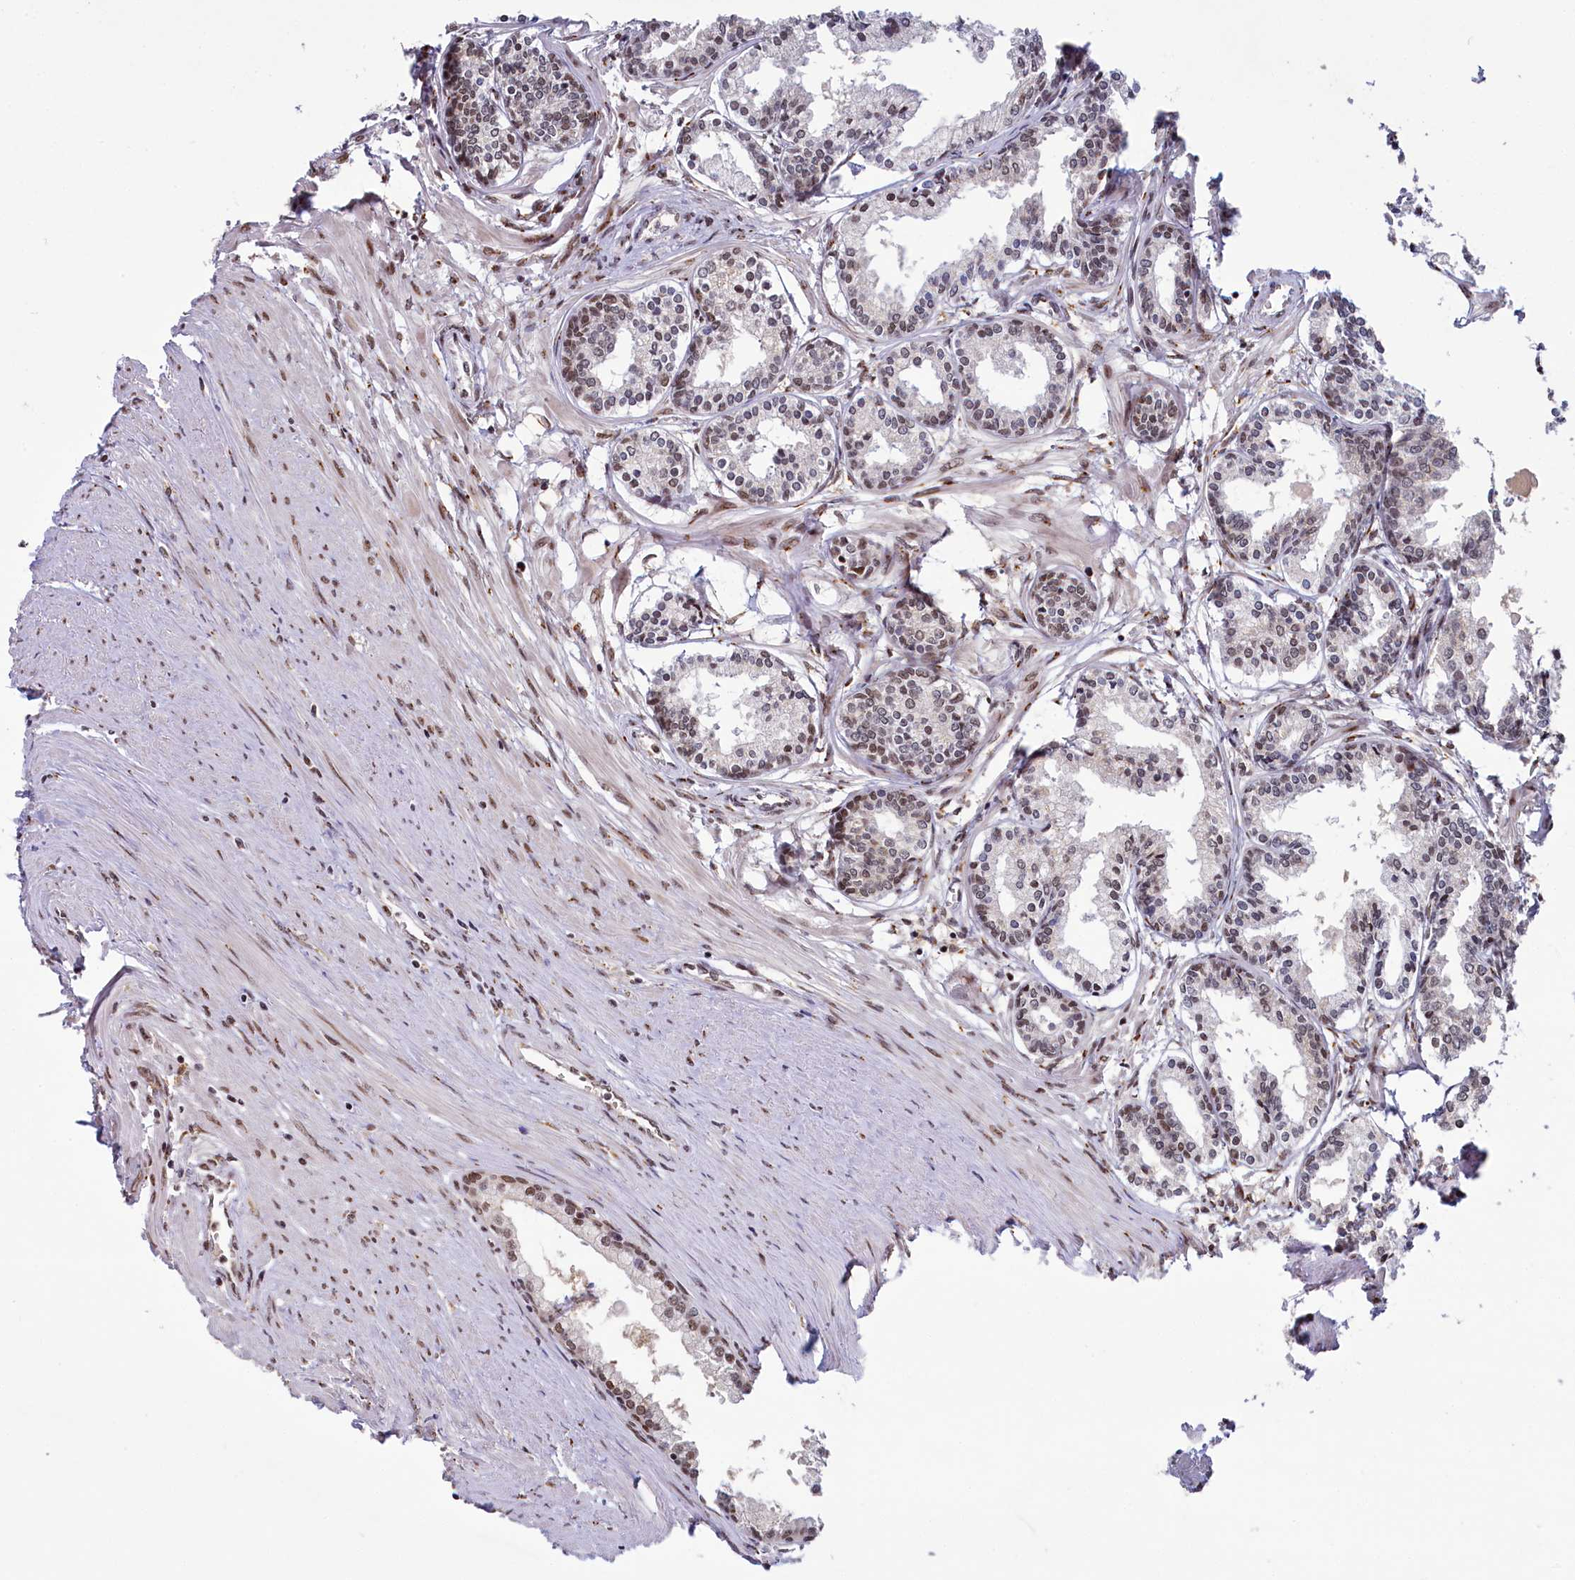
{"staining": {"intensity": "weak", "quantity": "25%-75%", "location": "nuclear"}, "tissue": "prostate cancer", "cell_type": "Tumor cells", "image_type": "cancer", "snomed": [{"axis": "morphology", "description": "Adenocarcinoma, High grade"}, {"axis": "topography", "description": "Prostate"}], "caption": "Immunohistochemistry (IHC) (DAB (3,3'-diaminobenzidine)) staining of prostate cancer (adenocarcinoma (high-grade)) reveals weak nuclear protein staining in about 25%-75% of tumor cells.", "gene": "PPHLN1", "patient": {"sex": "male", "age": 68}}